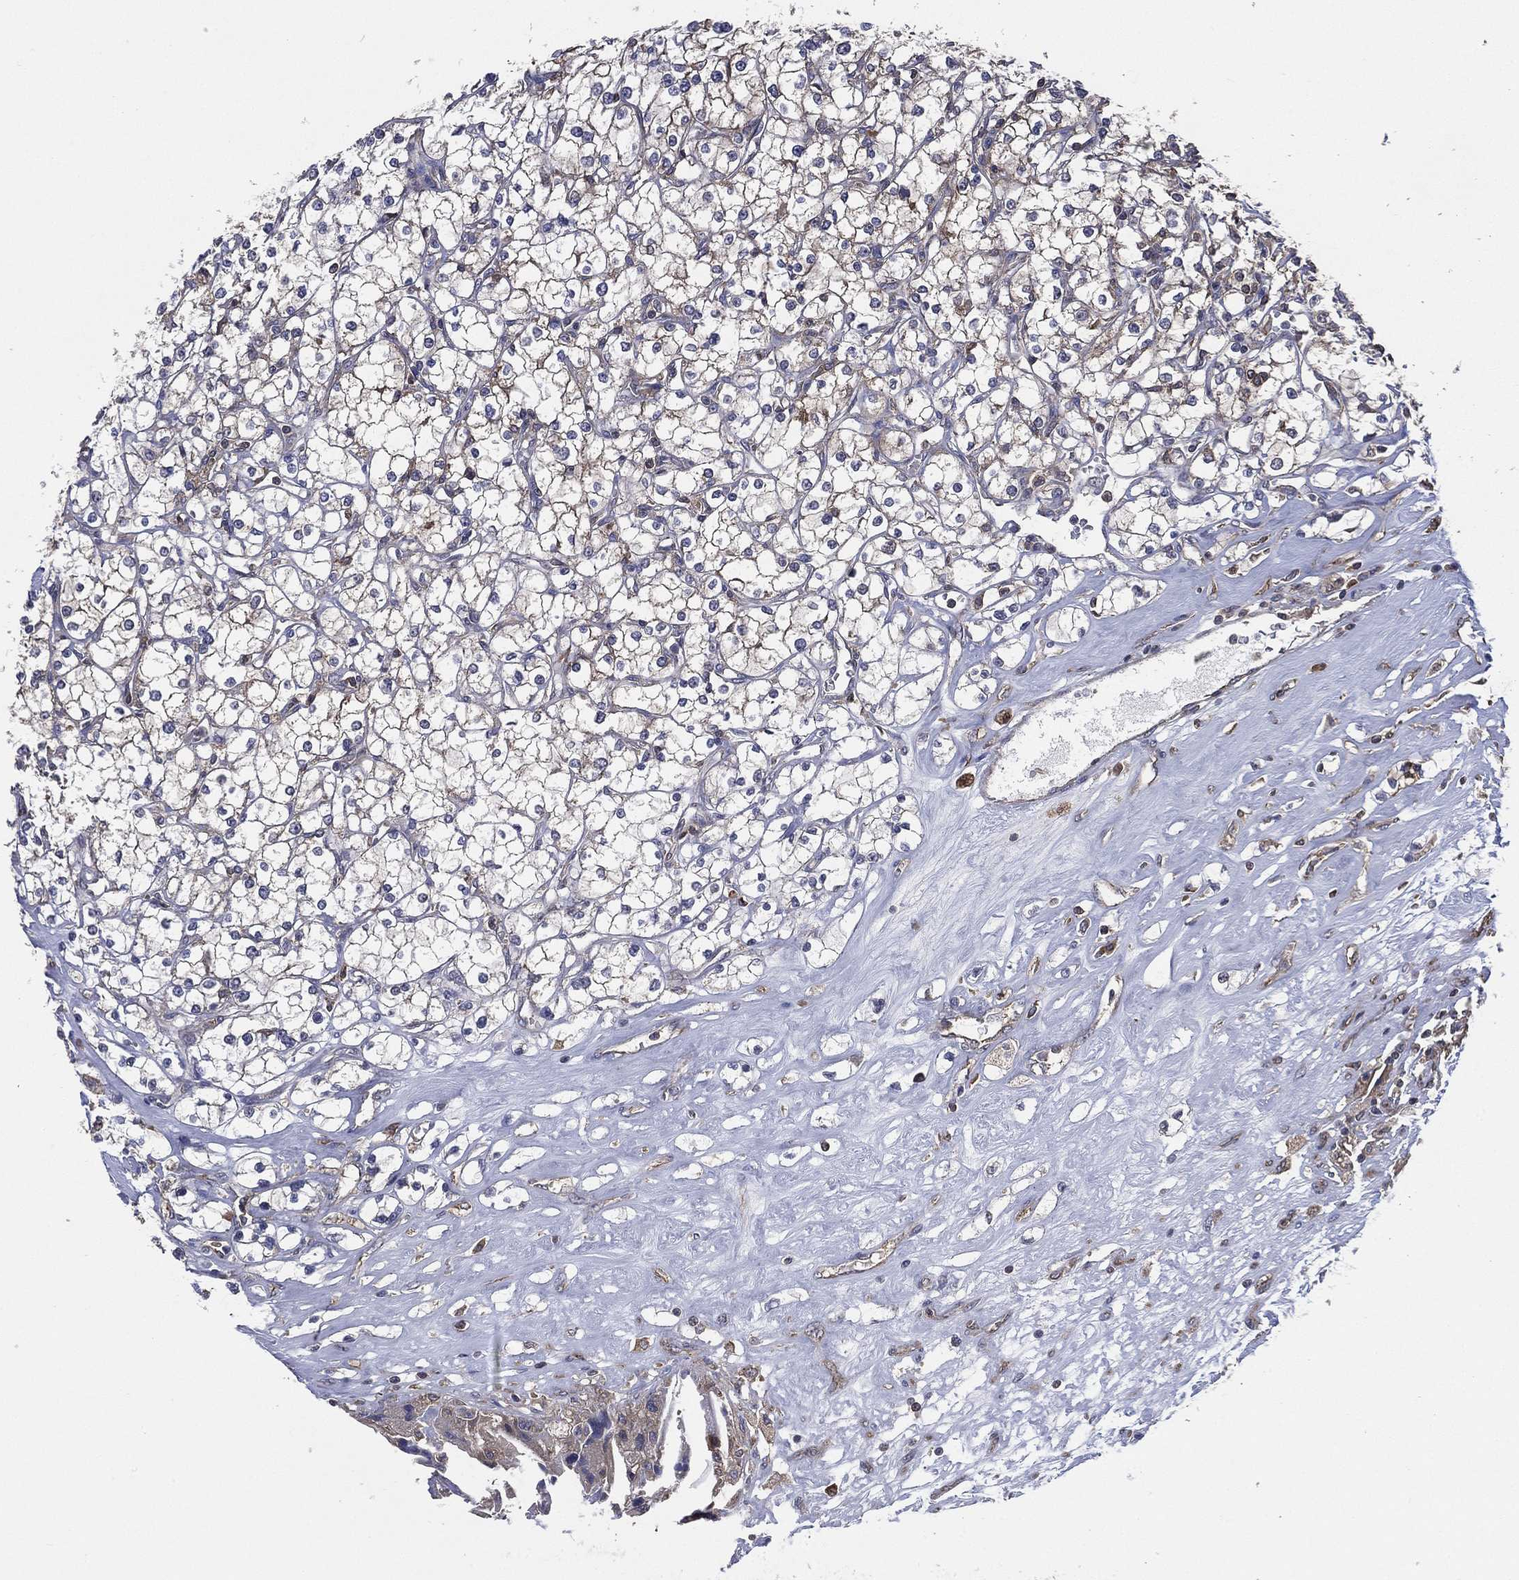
{"staining": {"intensity": "weak", "quantity": "<25%", "location": "cytoplasmic/membranous"}, "tissue": "renal cancer", "cell_type": "Tumor cells", "image_type": "cancer", "snomed": [{"axis": "morphology", "description": "Adenocarcinoma, NOS"}, {"axis": "topography", "description": "Kidney"}], "caption": "This micrograph is of renal cancer stained with IHC to label a protein in brown with the nuclei are counter-stained blue. There is no positivity in tumor cells. (Stains: DAB IHC with hematoxylin counter stain, Microscopy: brightfield microscopy at high magnification).", "gene": "SMPD3", "patient": {"sex": "male", "age": 67}}